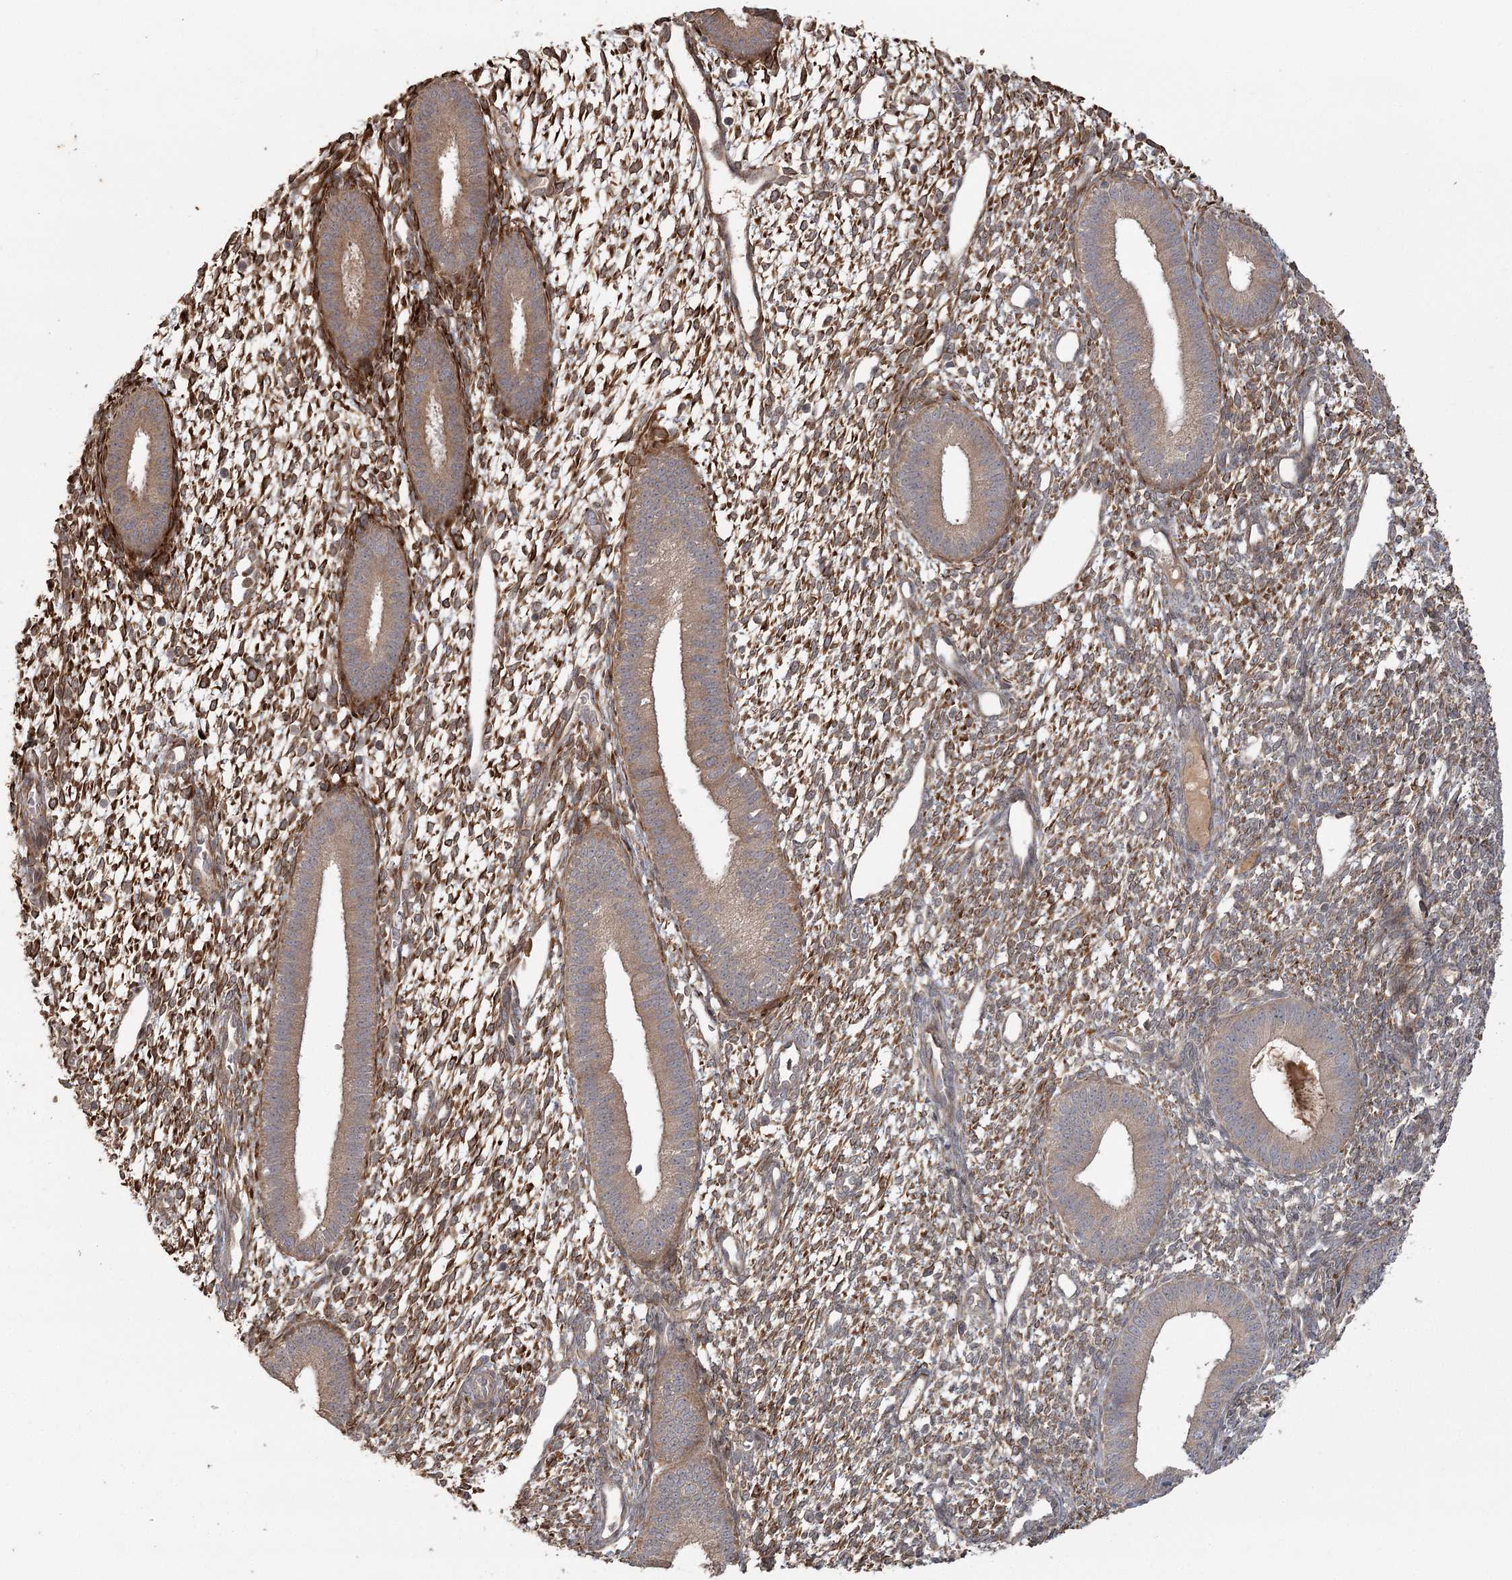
{"staining": {"intensity": "moderate", "quantity": "25%-75%", "location": "cytoplasmic/membranous"}, "tissue": "endometrium", "cell_type": "Cells in endometrial stroma", "image_type": "normal", "snomed": [{"axis": "morphology", "description": "Normal tissue, NOS"}, {"axis": "topography", "description": "Endometrium"}], "caption": "An immunohistochemistry (IHC) histopathology image of unremarkable tissue is shown. Protein staining in brown shows moderate cytoplasmic/membranous positivity in endometrium within cells in endometrial stroma. (IHC, brightfield microscopy, high magnification).", "gene": "OBSL1", "patient": {"sex": "female", "age": 46}}